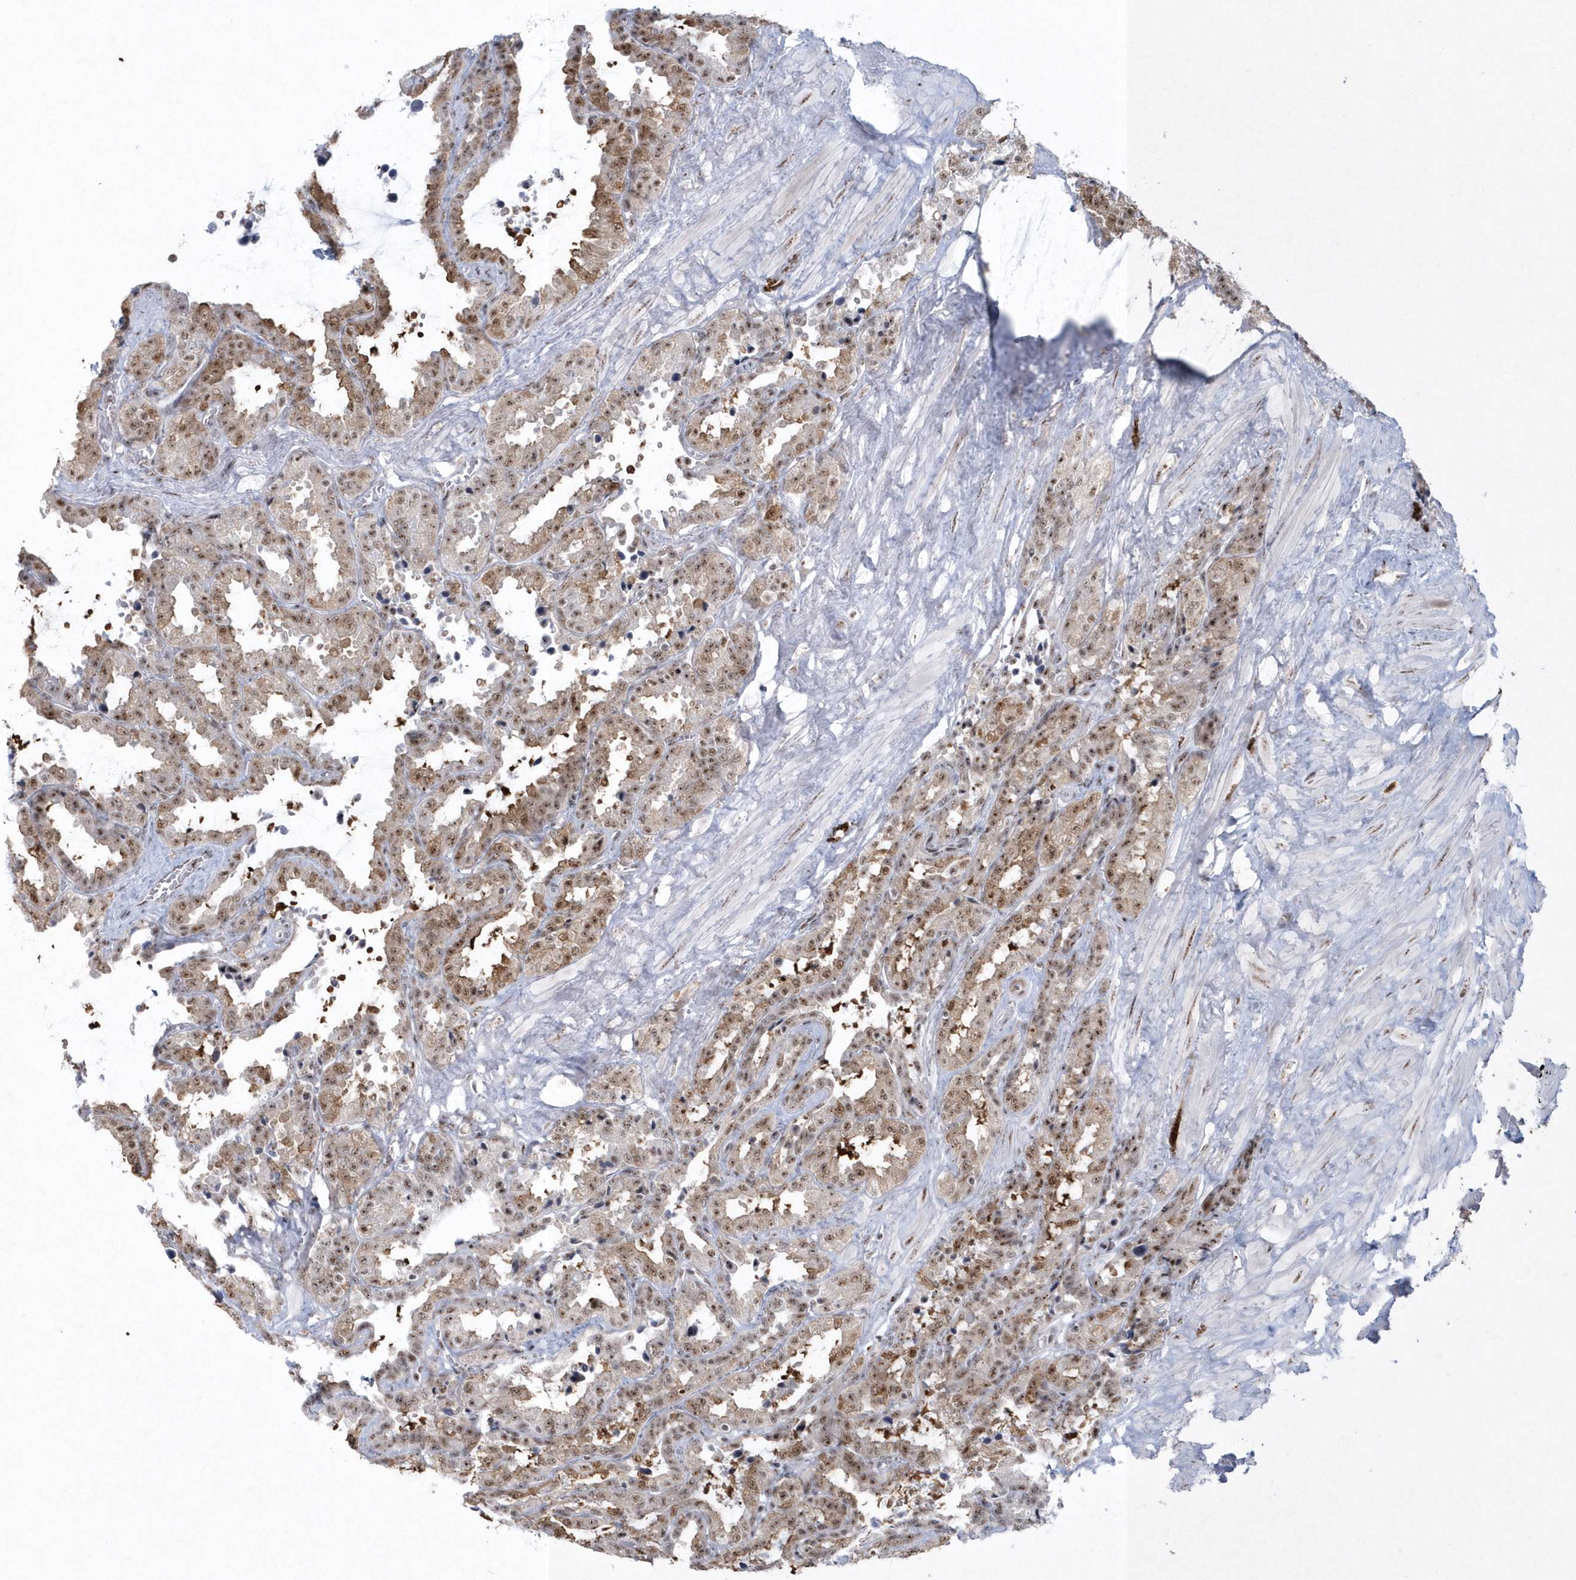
{"staining": {"intensity": "moderate", "quantity": ">75%", "location": "cytoplasmic/membranous,nuclear"}, "tissue": "seminal vesicle", "cell_type": "Glandular cells", "image_type": "normal", "snomed": [{"axis": "morphology", "description": "Normal tissue, NOS"}, {"axis": "topography", "description": "Seminal veicle"}], "caption": "The micrograph displays staining of benign seminal vesicle, revealing moderate cytoplasmic/membranous,nuclear protein staining (brown color) within glandular cells. The staining was performed using DAB, with brown indicating positive protein expression. Nuclei are stained blue with hematoxylin.", "gene": "KDM6B", "patient": {"sex": "male", "age": 46}}